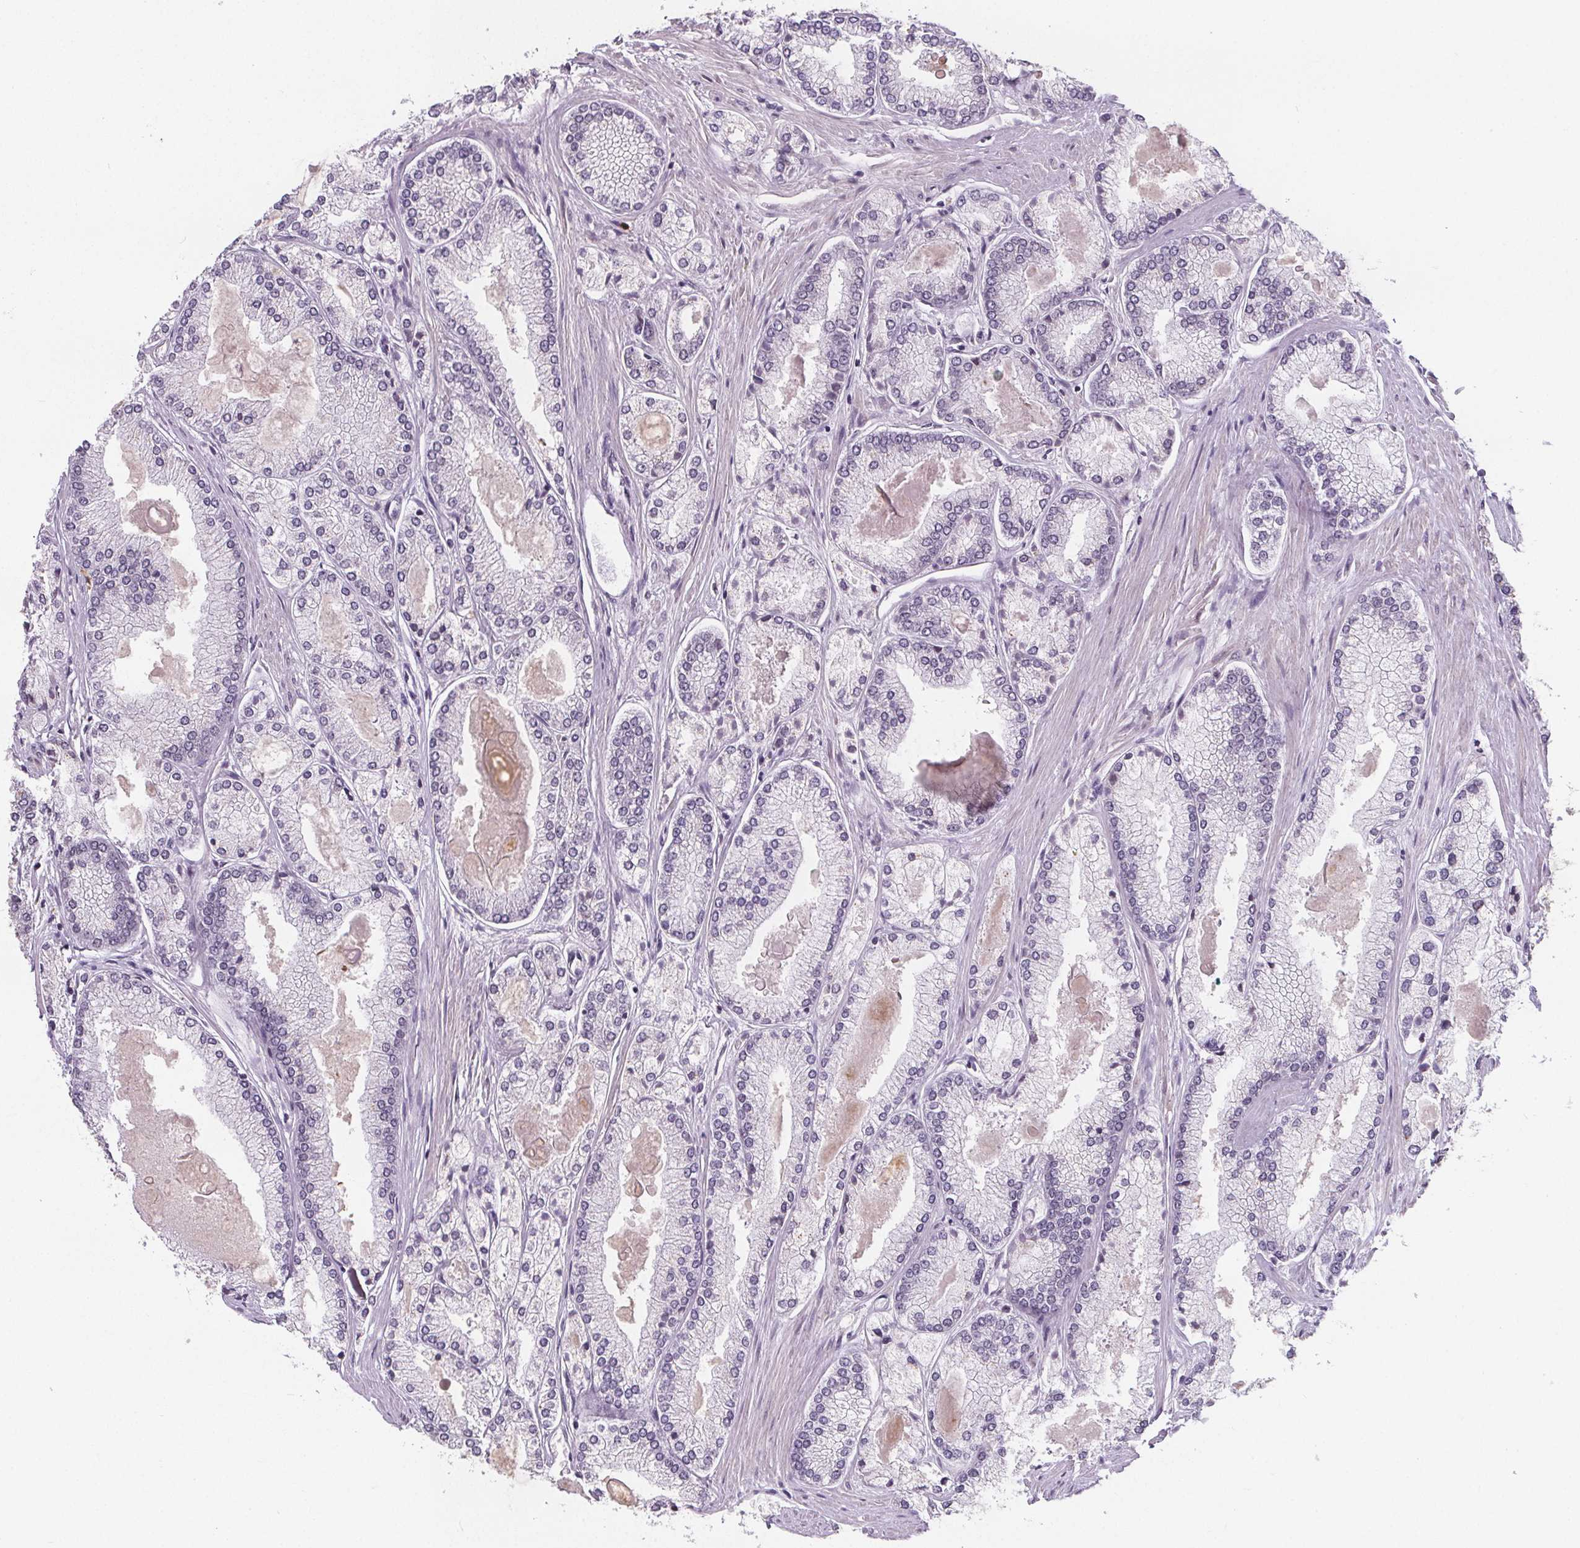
{"staining": {"intensity": "negative", "quantity": "none", "location": "none"}, "tissue": "prostate cancer", "cell_type": "Tumor cells", "image_type": "cancer", "snomed": [{"axis": "morphology", "description": "Adenocarcinoma, High grade"}, {"axis": "topography", "description": "Prostate"}], "caption": "Prostate adenocarcinoma (high-grade) stained for a protein using immunohistochemistry displays no expression tumor cells.", "gene": "TTC39C", "patient": {"sex": "male", "age": 68}}